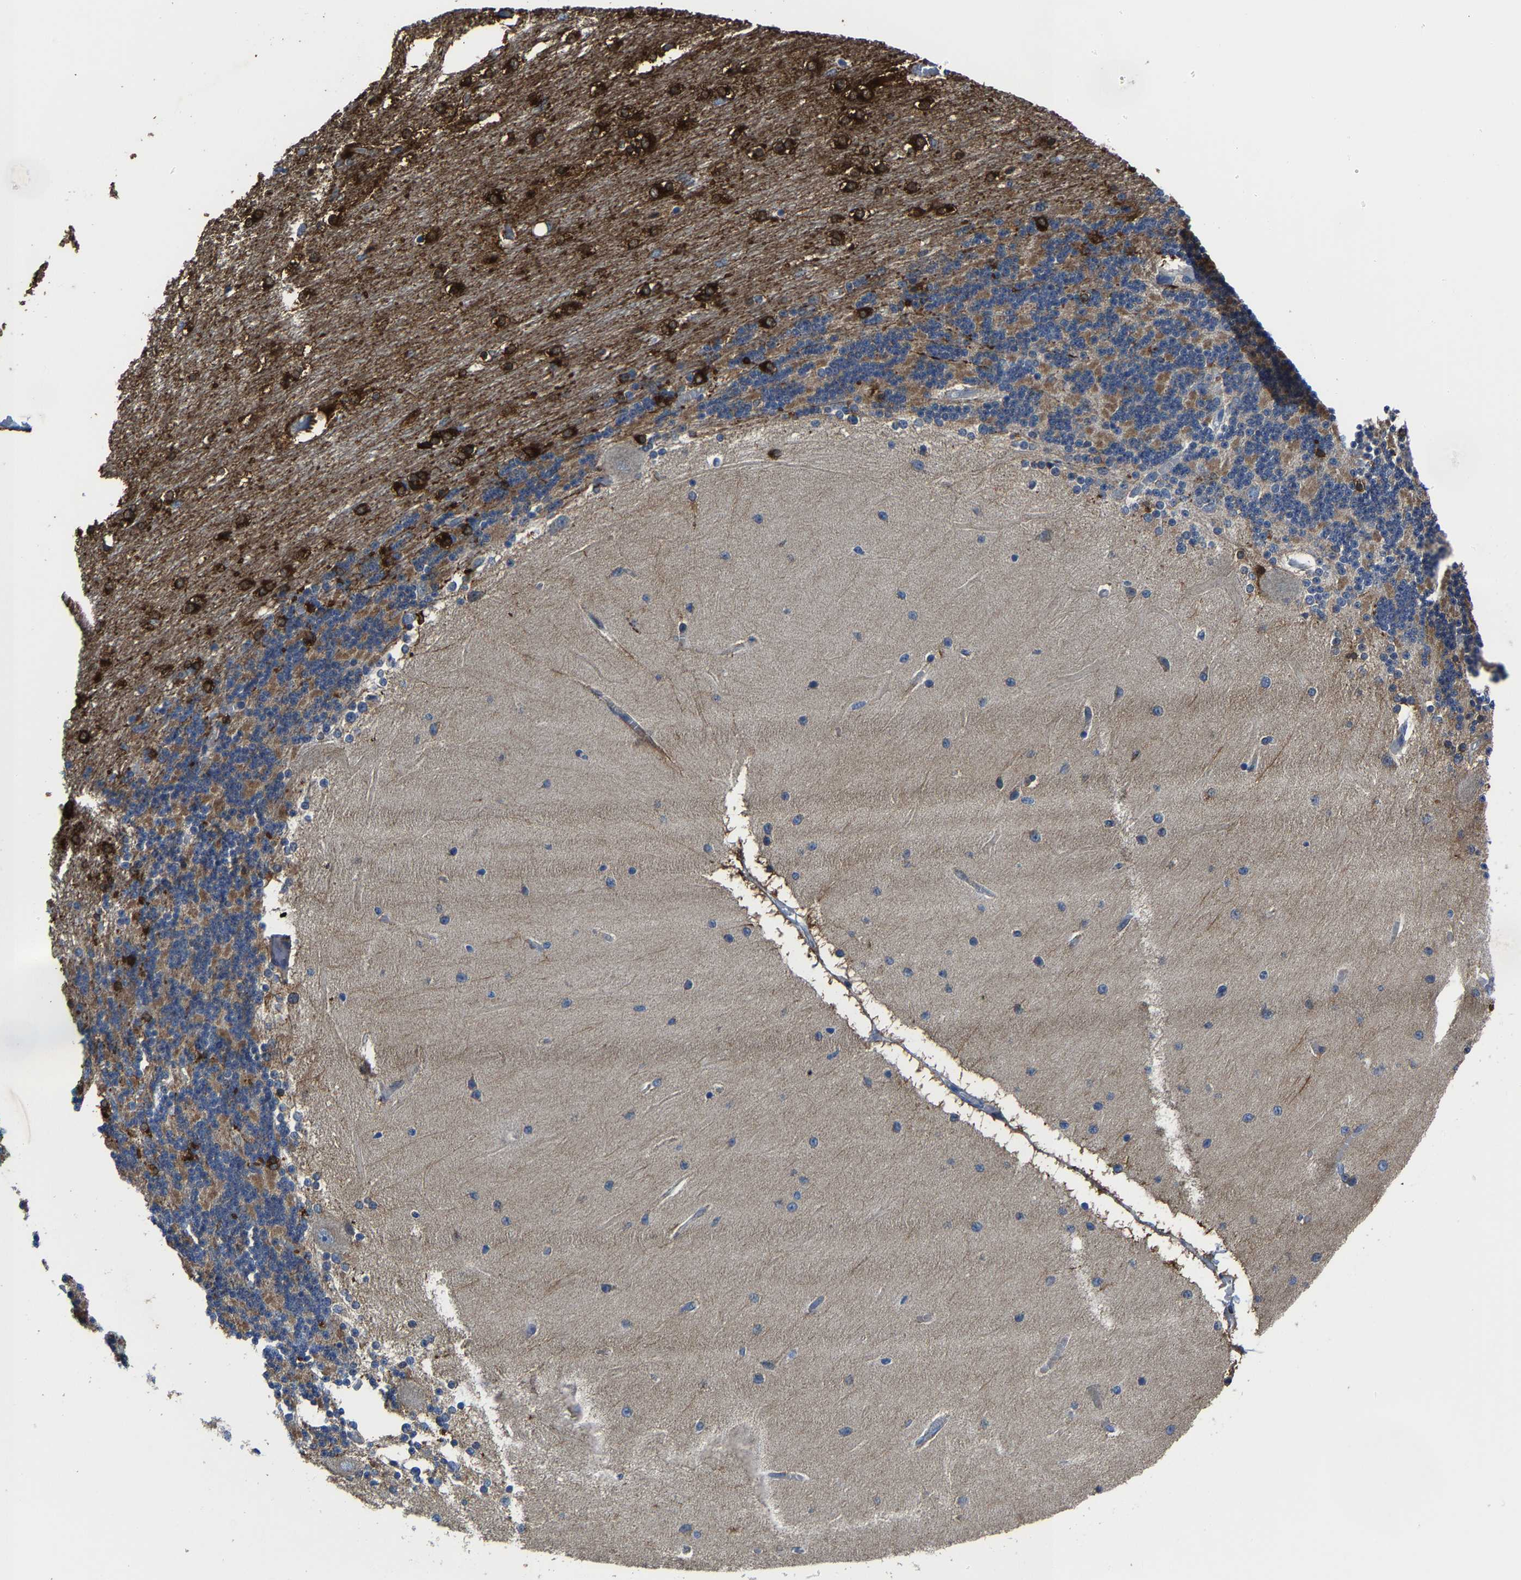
{"staining": {"intensity": "strong", "quantity": "<25%", "location": "cytoplasmic/membranous"}, "tissue": "cerebellum", "cell_type": "Cells in granular layer", "image_type": "normal", "snomed": [{"axis": "morphology", "description": "Normal tissue, NOS"}, {"axis": "topography", "description": "Cerebellum"}], "caption": "This photomicrograph demonstrates unremarkable cerebellum stained with immunohistochemistry to label a protein in brown. The cytoplasmic/membranous of cells in granular layer show strong positivity for the protein. Nuclei are counter-stained blue.", "gene": "AGK", "patient": {"sex": "female", "age": 54}}